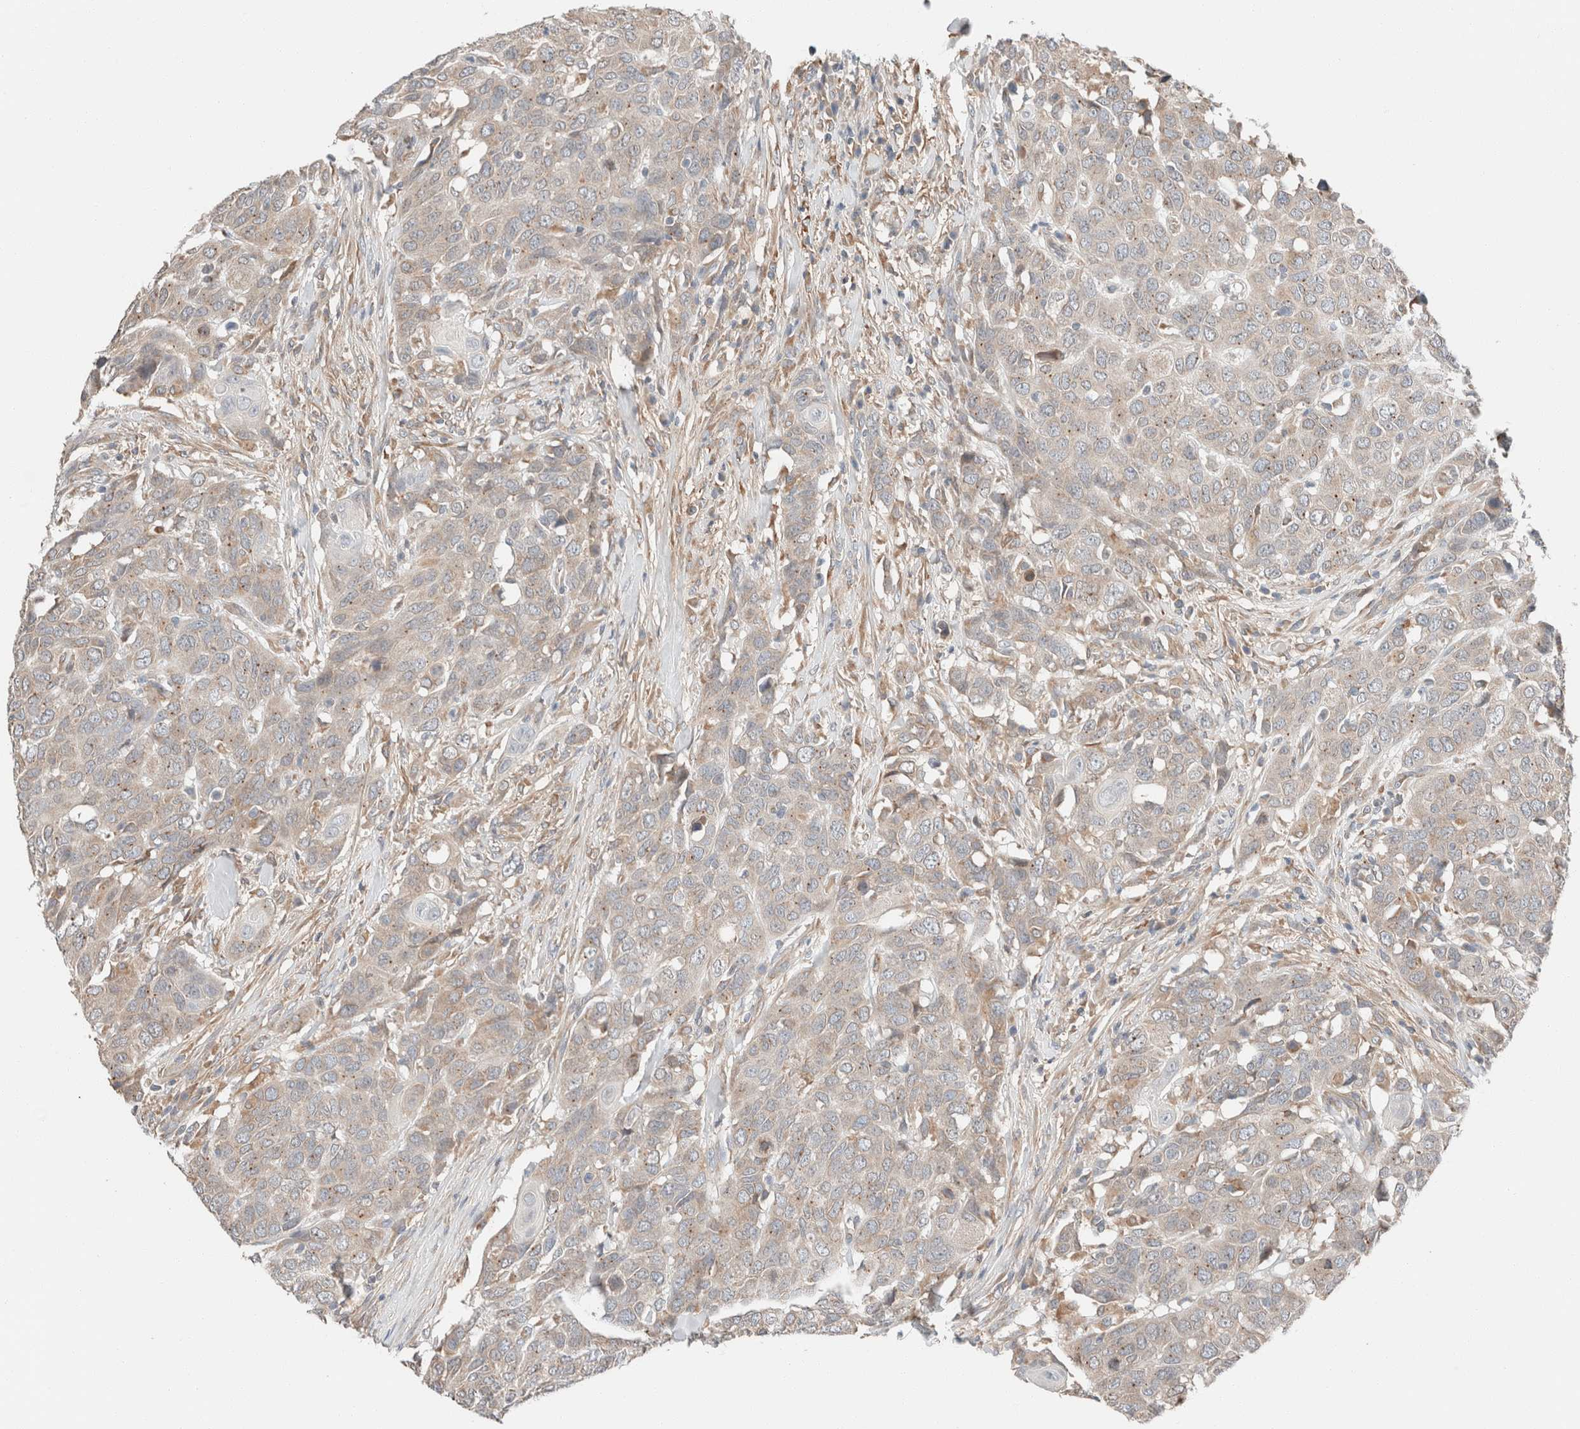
{"staining": {"intensity": "weak", "quantity": "<25%", "location": "cytoplasmic/membranous"}, "tissue": "head and neck cancer", "cell_type": "Tumor cells", "image_type": "cancer", "snomed": [{"axis": "morphology", "description": "Squamous cell carcinoma, NOS"}, {"axis": "topography", "description": "Head-Neck"}], "caption": "DAB (3,3'-diaminobenzidine) immunohistochemical staining of human squamous cell carcinoma (head and neck) reveals no significant staining in tumor cells.", "gene": "PCM1", "patient": {"sex": "male", "age": 66}}